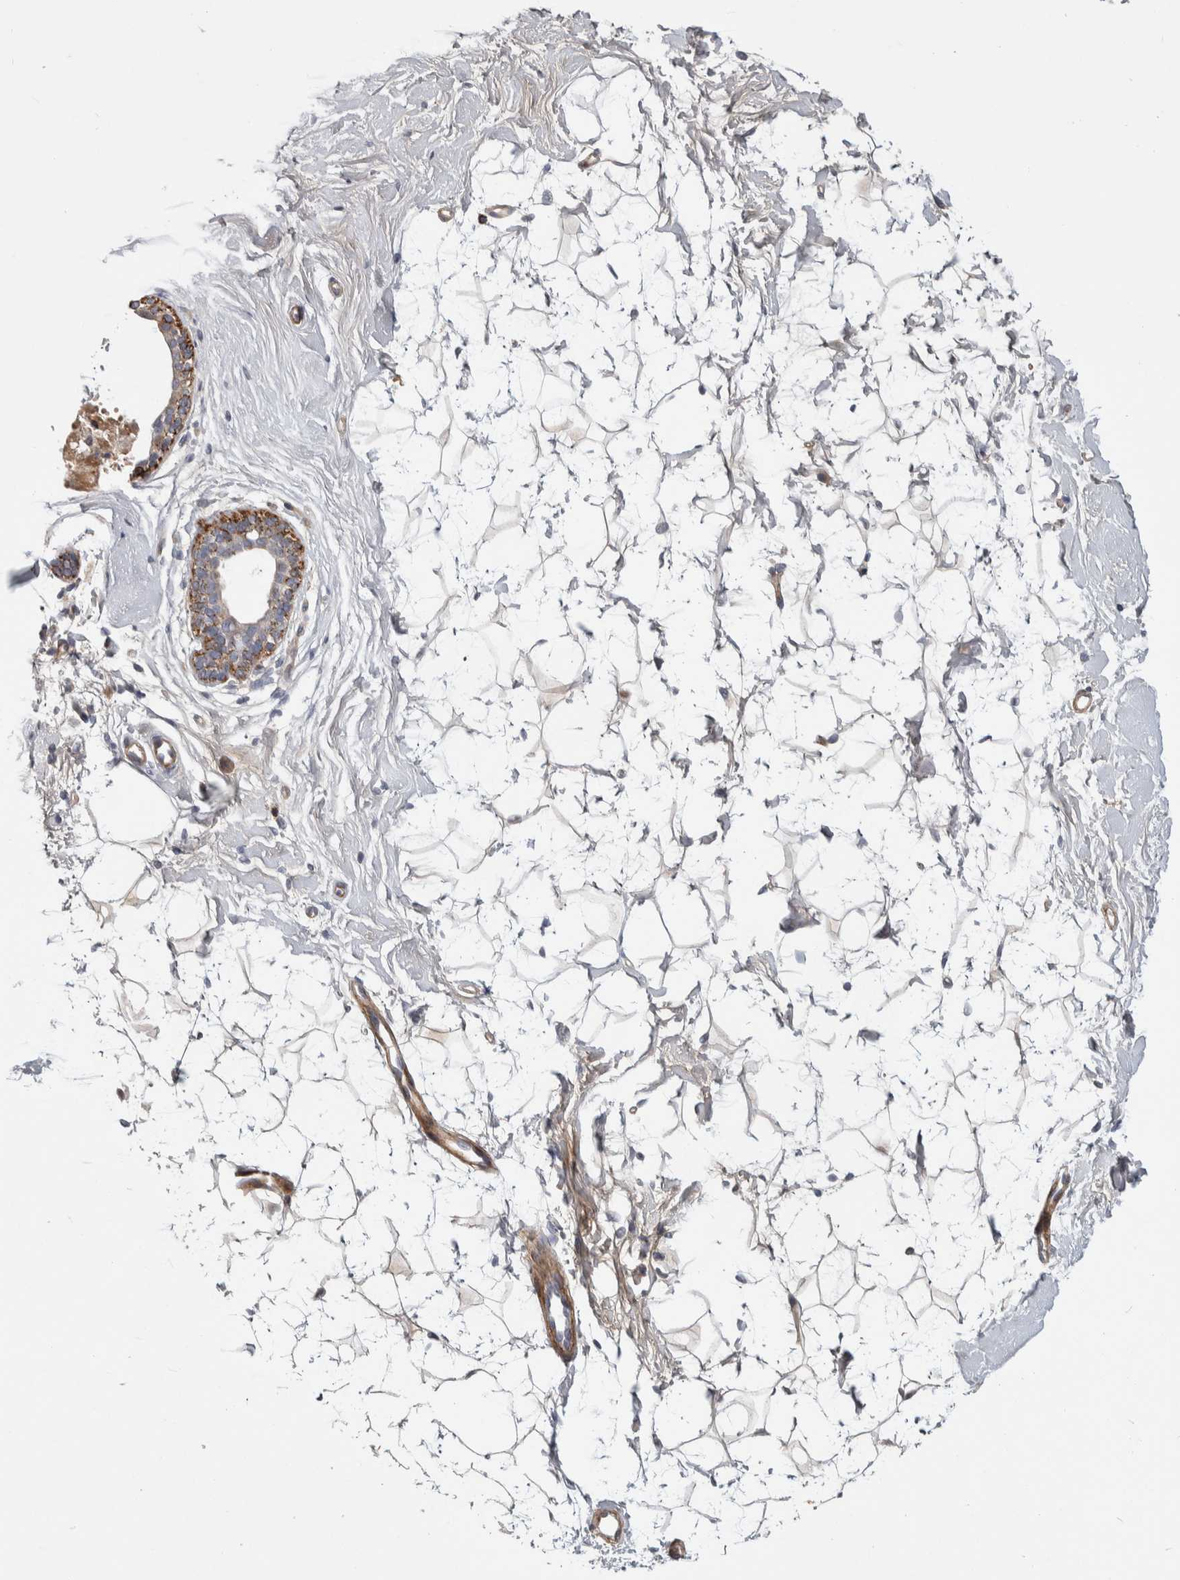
{"staining": {"intensity": "negative", "quantity": "none", "location": "none"}, "tissue": "breast", "cell_type": "Adipocytes", "image_type": "normal", "snomed": [{"axis": "morphology", "description": "Normal tissue, NOS"}, {"axis": "topography", "description": "Breast"}], "caption": "This photomicrograph is of unremarkable breast stained with immunohistochemistry to label a protein in brown with the nuclei are counter-stained blue. There is no positivity in adipocytes. (DAB (3,3'-diaminobenzidine) IHC with hematoxylin counter stain).", "gene": "PSMG3", "patient": {"sex": "female", "age": 22}}